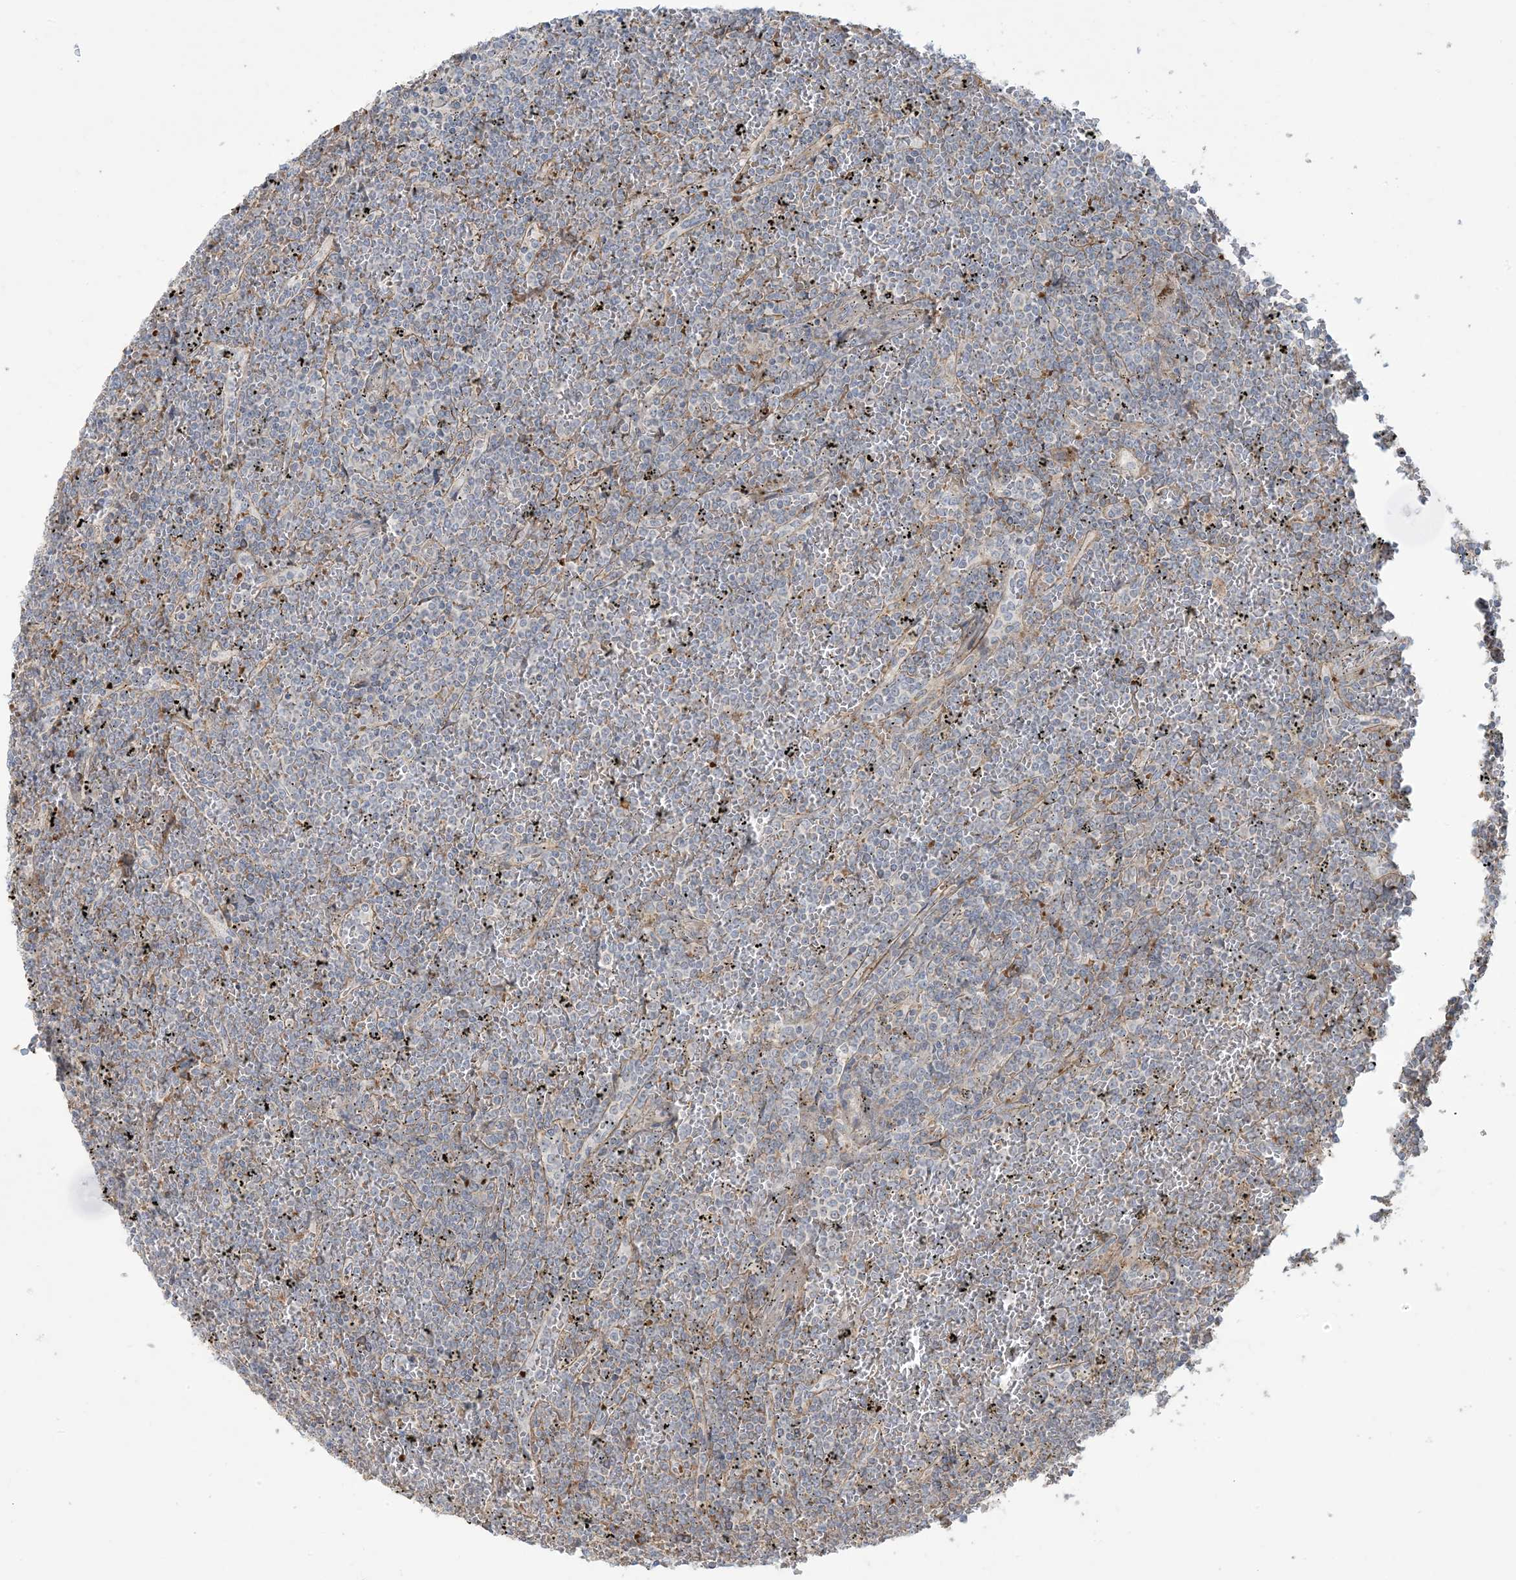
{"staining": {"intensity": "negative", "quantity": "none", "location": "none"}, "tissue": "lymphoma", "cell_type": "Tumor cells", "image_type": "cancer", "snomed": [{"axis": "morphology", "description": "Malignant lymphoma, non-Hodgkin's type, Low grade"}, {"axis": "topography", "description": "Spleen"}], "caption": "Immunohistochemistry of lymphoma displays no expression in tumor cells. The staining was performed using DAB to visualize the protein expression in brown, while the nuclei were stained in blue with hematoxylin (Magnification: 20x).", "gene": "KLHL18", "patient": {"sex": "female", "age": 19}}